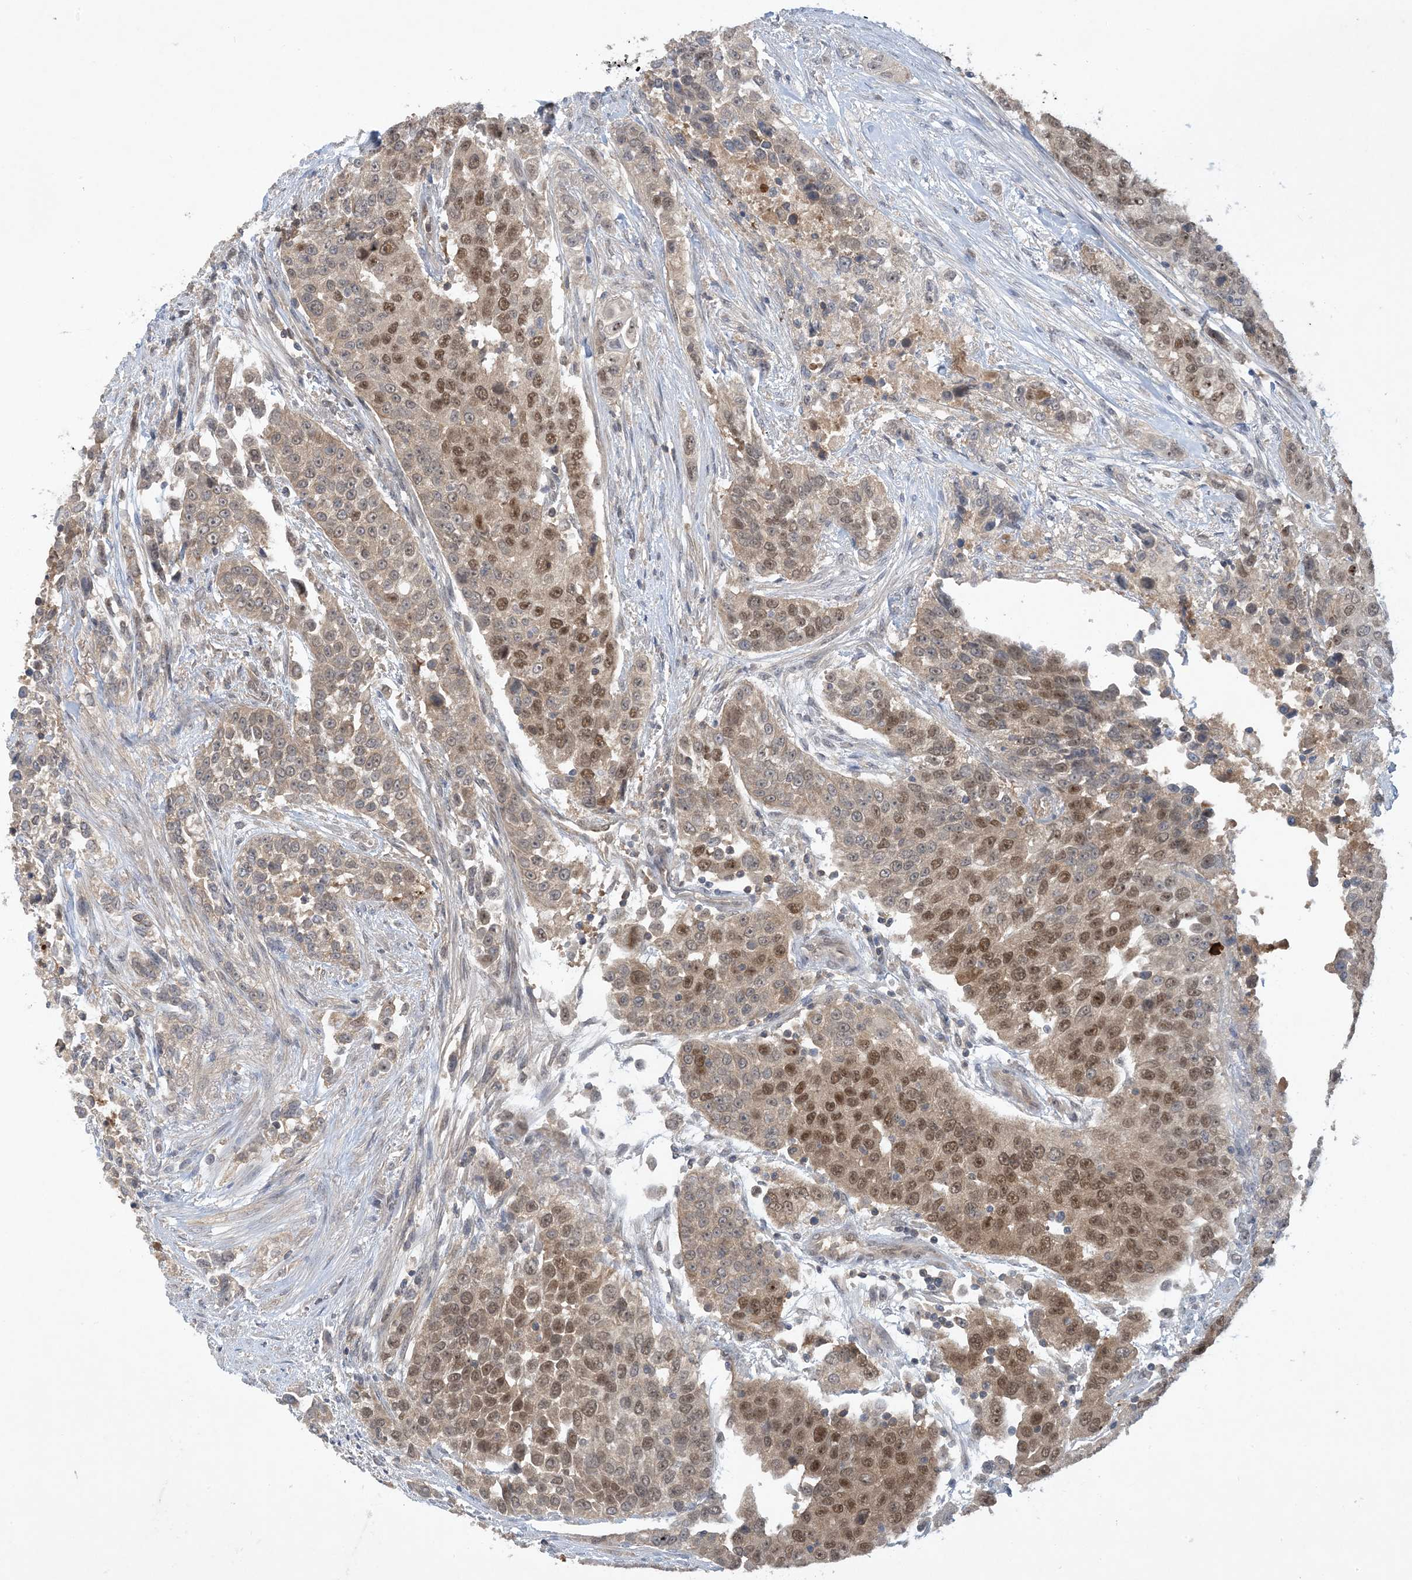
{"staining": {"intensity": "moderate", "quantity": ">75%", "location": "nuclear"}, "tissue": "urothelial cancer", "cell_type": "Tumor cells", "image_type": "cancer", "snomed": [{"axis": "morphology", "description": "Urothelial carcinoma, High grade"}, {"axis": "topography", "description": "Urinary bladder"}], "caption": "A brown stain shows moderate nuclear staining of a protein in urothelial carcinoma (high-grade) tumor cells. (DAB (3,3'-diaminobenzidine) = brown stain, brightfield microscopy at high magnification).", "gene": "UBE2E1", "patient": {"sex": "female", "age": 80}}